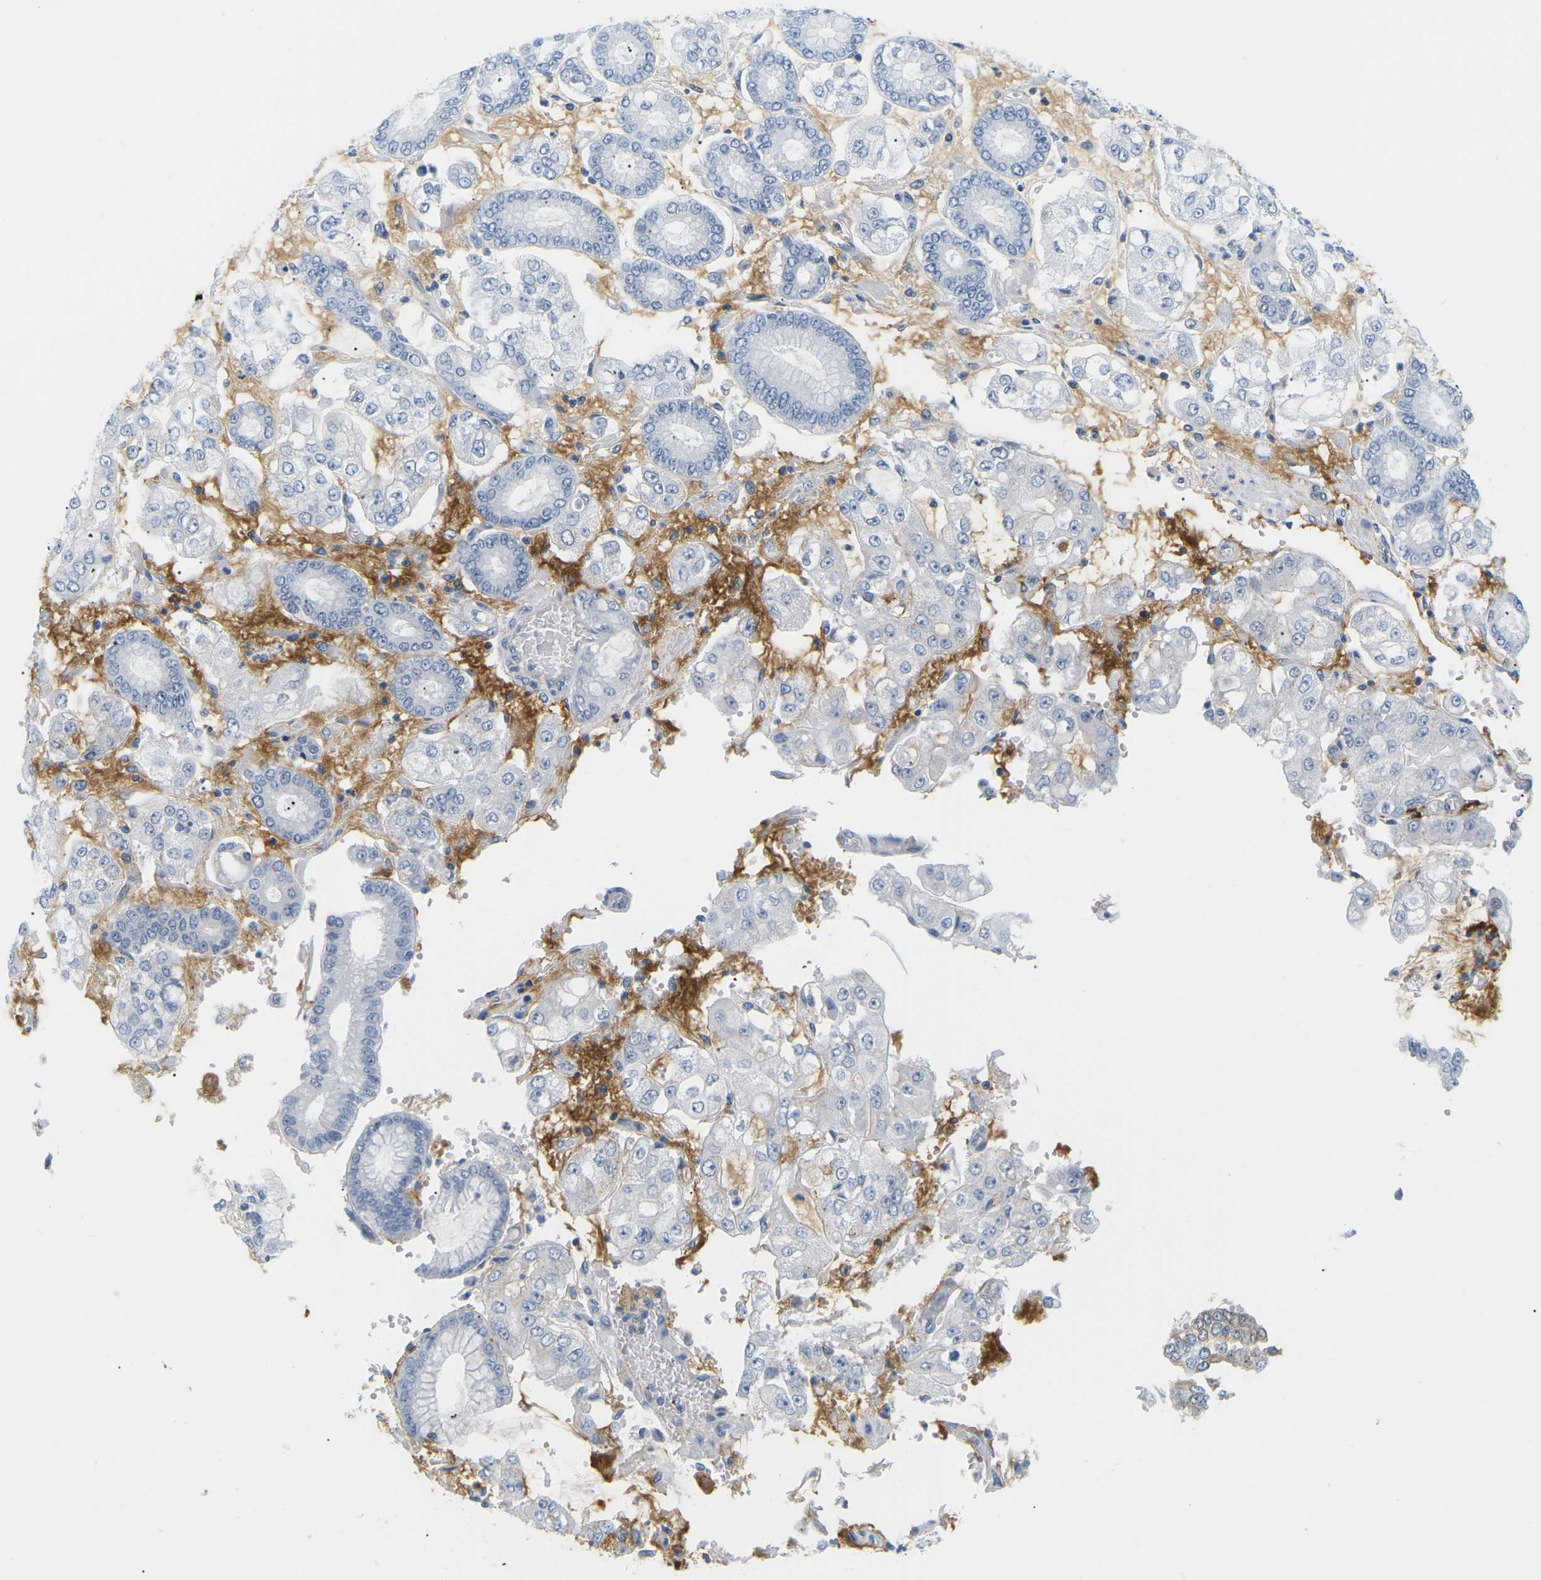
{"staining": {"intensity": "negative", "quantity": "none", "location": "none"}, "tissue": "stomach cancer", "cell_type": "Tumor cells", "image_type": "cancer", "snomed": [{"axis": "morphology", "description": "Adenocarcinoma, NOS"}, {"axis": "topography", "description": "Stomach"}], "caption": "DAB (3,3'-diaminobenzidine) immunohistochemical staining of human adenocarcinoma (stomach) reveals no significant staining in tumor cells.", "gene": "APOB", "patient": {"sex": "male", "age": 76}}